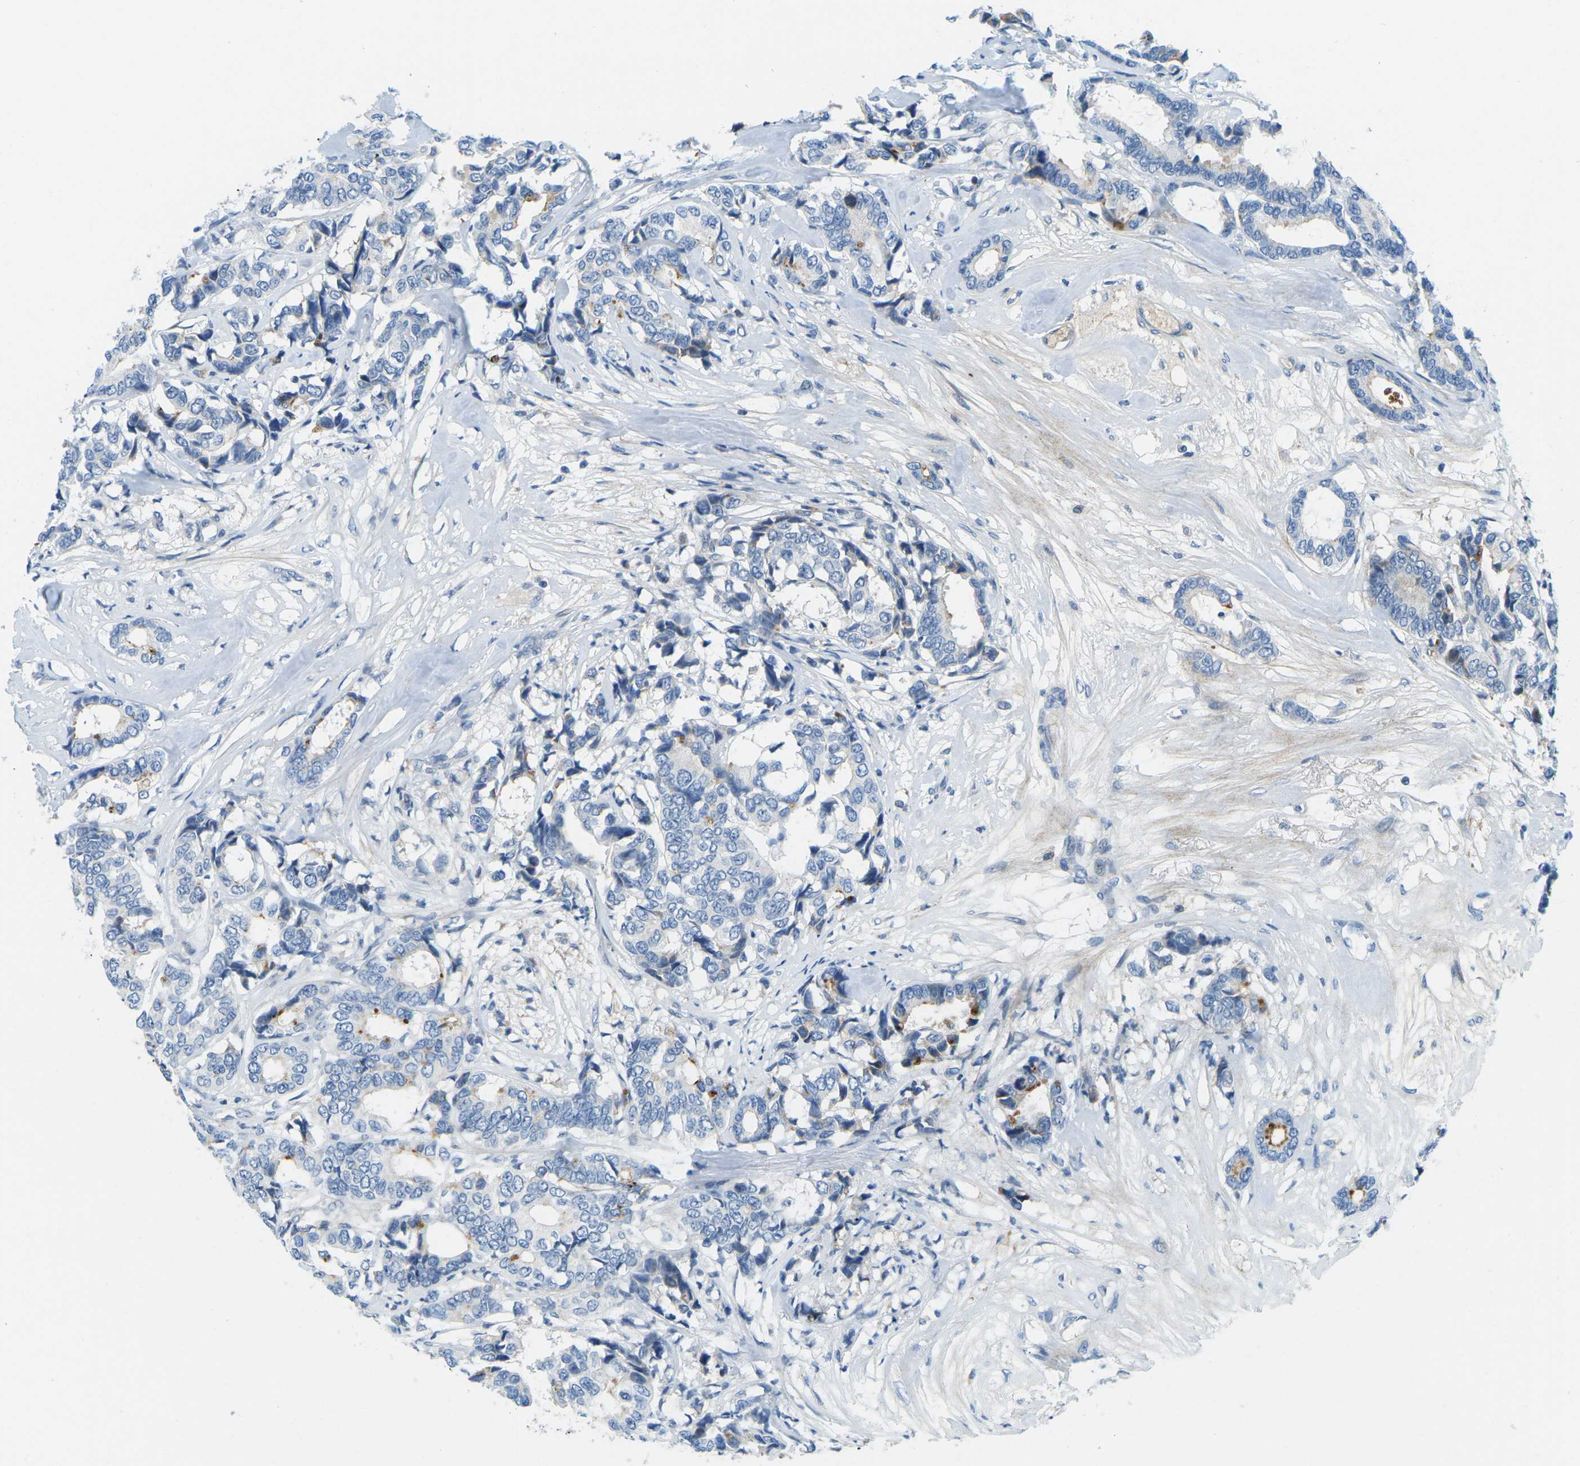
{"staining": {"intensity": "moderate", "quantity": "<25%", "location": "cytoplasmic/membranous"}, "tissue": "breast cancer", "cell_type": "Tumor cells", "image_type": "cancer", "snomed": [{"axis": "morphology", "description": "Duct carcinoma"}, {"axis": "topography", "description": "Breast"}], "caption": "Tumor cells exhibit moderate cytoplasmic/membranous expression in approximately <25% of cells in breast cancer.", "gene": "CFB", "patient": {"sex": "female", "age": 87}}